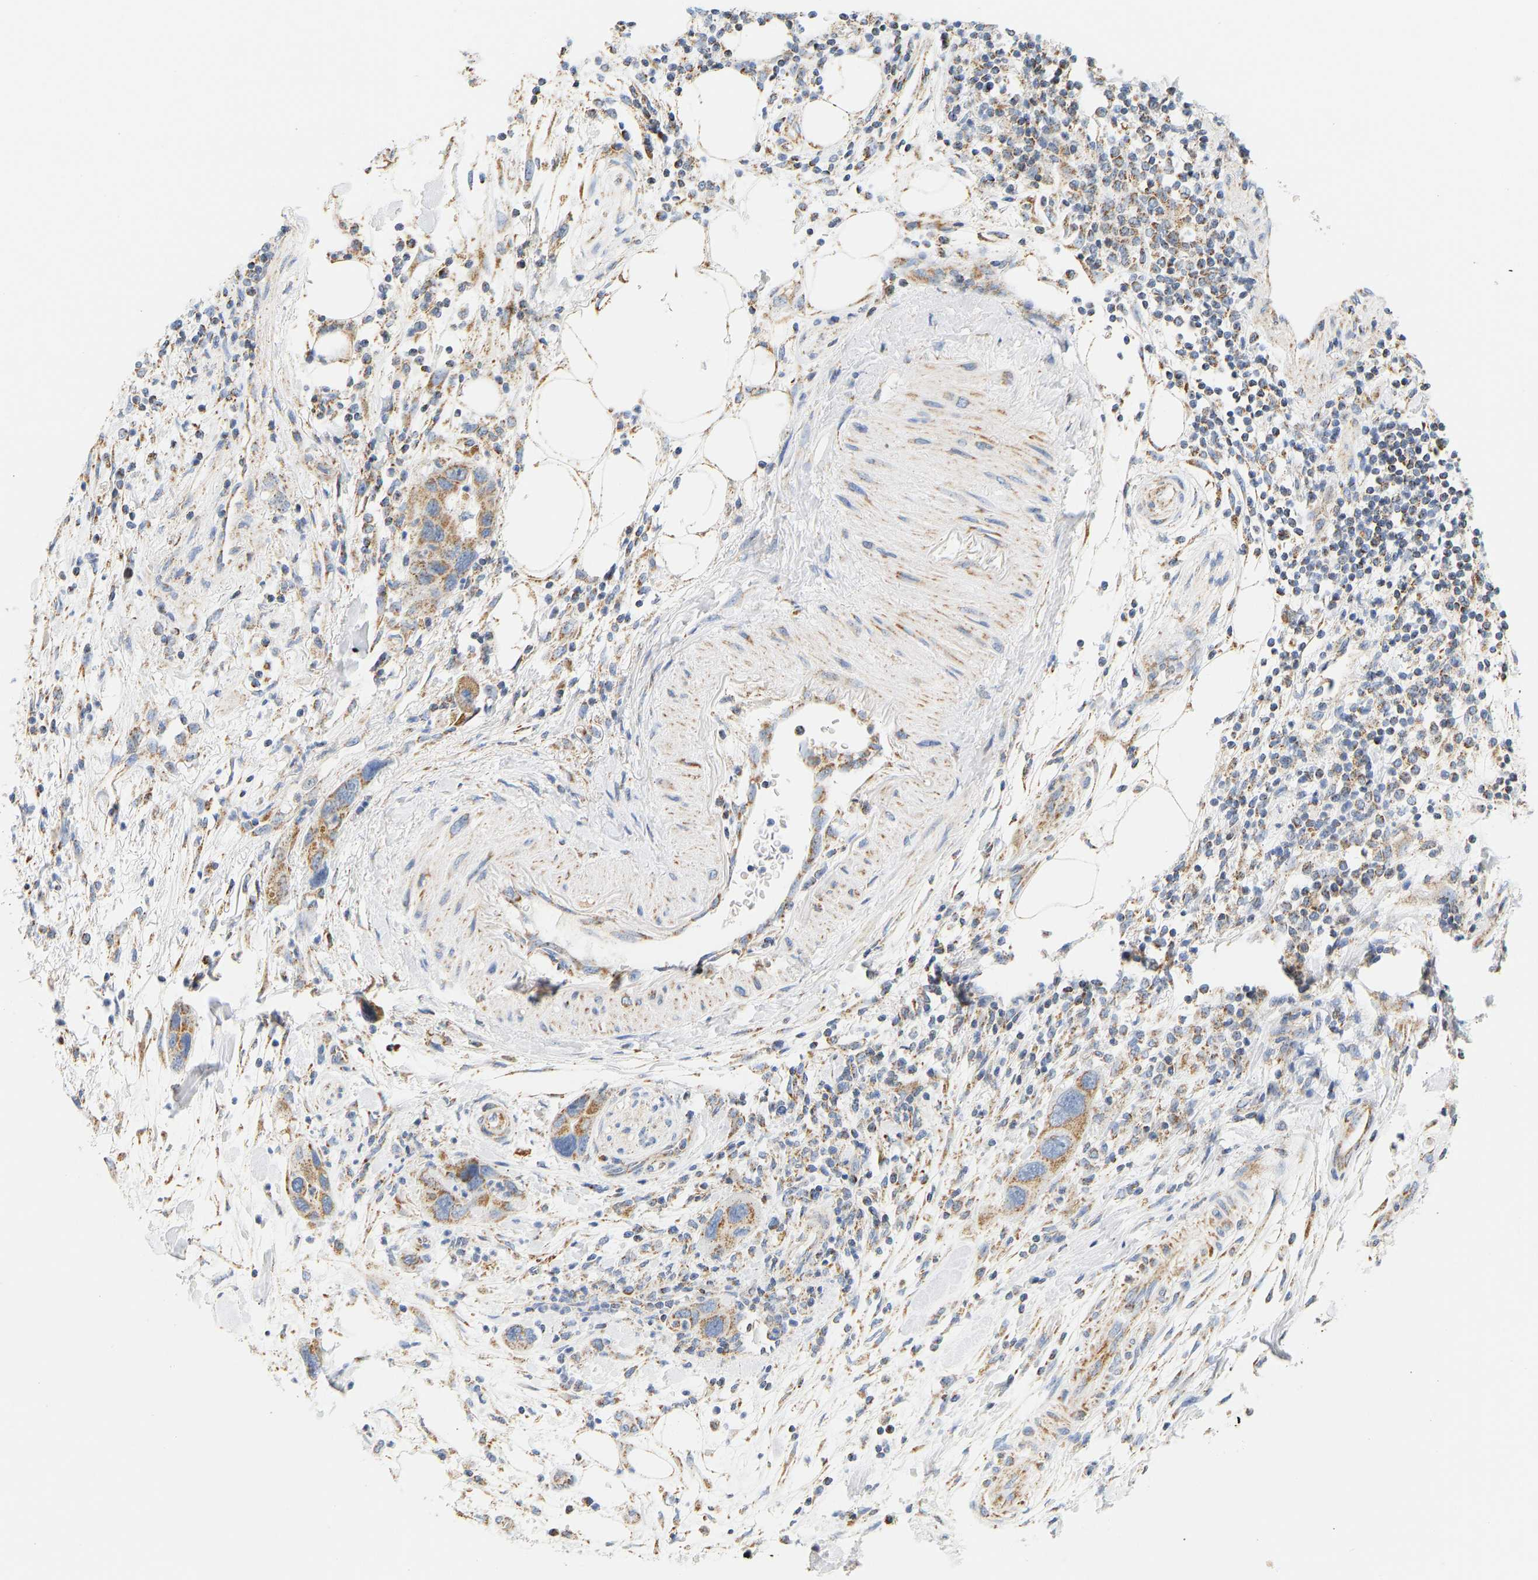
{"staining": {"intensity": "moderate", "quantity": ">75%", "location": "cytoplasmic/membranous"}, "tissue": "pancreatic cancer", "cell_type": "Tumor cells", "image_type": "cancer", "snomed": [{"axis": "morphology", "description": "Normal tissue, NOS"}, {"axis": "morphology", "description": "Adenocarcinoma, NOS"}, {"axis": "topography", "description": "Pancreas"}], "caption": "Tumor cells display medium levels of moderate cytoplasmic/membranous positivity in about >75% of cells in pancreatic cancer (adenocarcinoma).", "gene": "GRPEL2", "patient": {"sex": "female", "age": 71}}